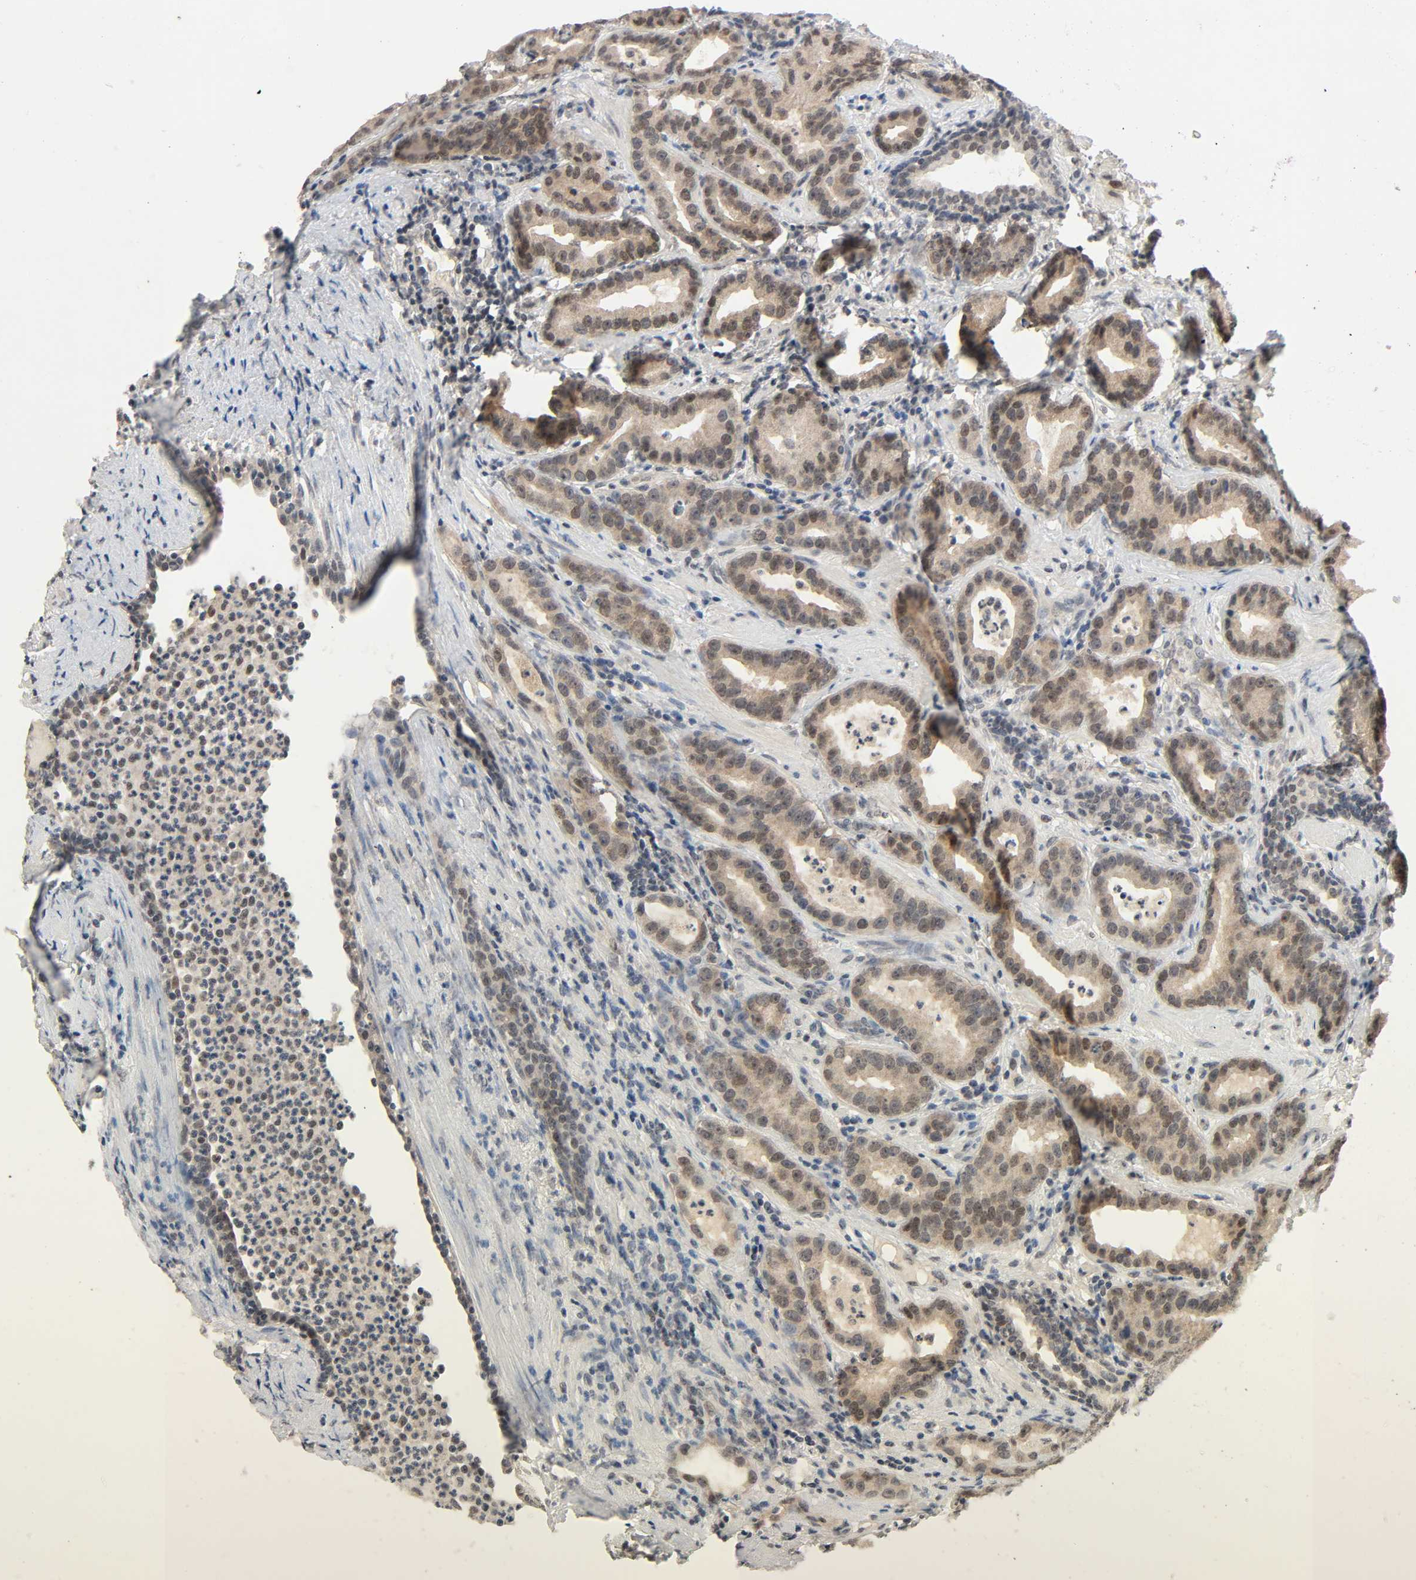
{"staining": {"intensity": "moderate", "quantity": ">75%", "location": "cytoplasmic/membranous,nuclear"}, "tissue": "prostate cancer", "cell_type": "Tumor cells", "image_type": "cancer", "snomed": [{"axis": "morphology", "description": "Adenocarcinoma, Low grade"}, {"axis": "topography", "description": "Prostate"}], "caption": "Brown immunohistochemical staining in human prostate cancer demonstrates moderate cytoplasmic/membranous and nuclear expression in approximately >75% of tumor cells.", "gene": "MAPKAPK5", "patient": {"sex": "male", "age": 59}}